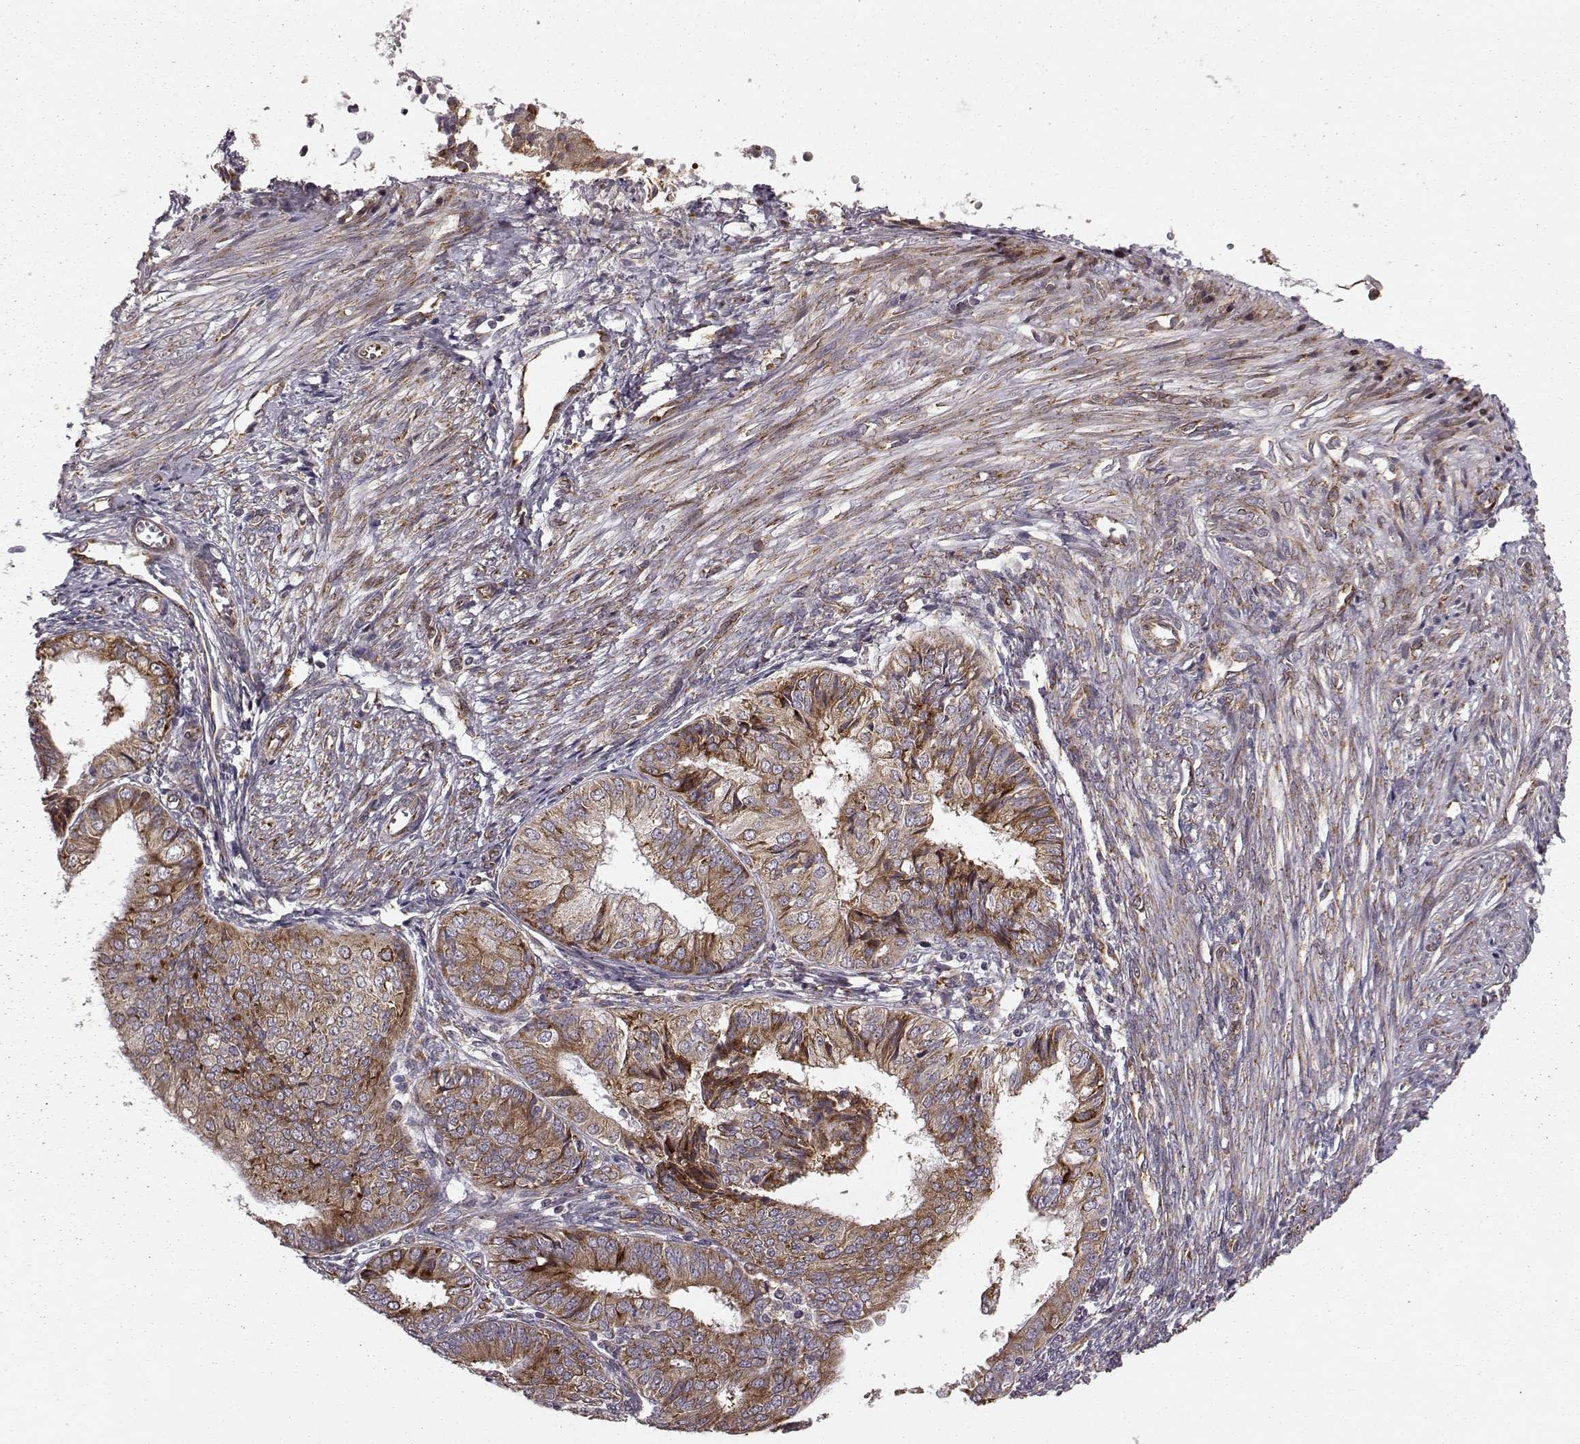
{"staining": {"intensity": "strong", "quantity": "25%-75%", "location": "cytoplasmic/membranous"}, "tissue": "endometrial cancer", "cell_type": "Tumor cells", "image_type": "cancer", "snomed": [{"axis": "morphology", "description": "Adenocarcinoma, NOS"}, {"axis": "topography", "description": "Endometrium"}], "caption": "IHC of human endometrial adenocarcinoma demonstrates high levels of strong cytoplasmic/membranous expression in about 25%-75% of tumor cells.", "gene": "TMEM14A", "patient": {"sex": "female", "age": 58}}